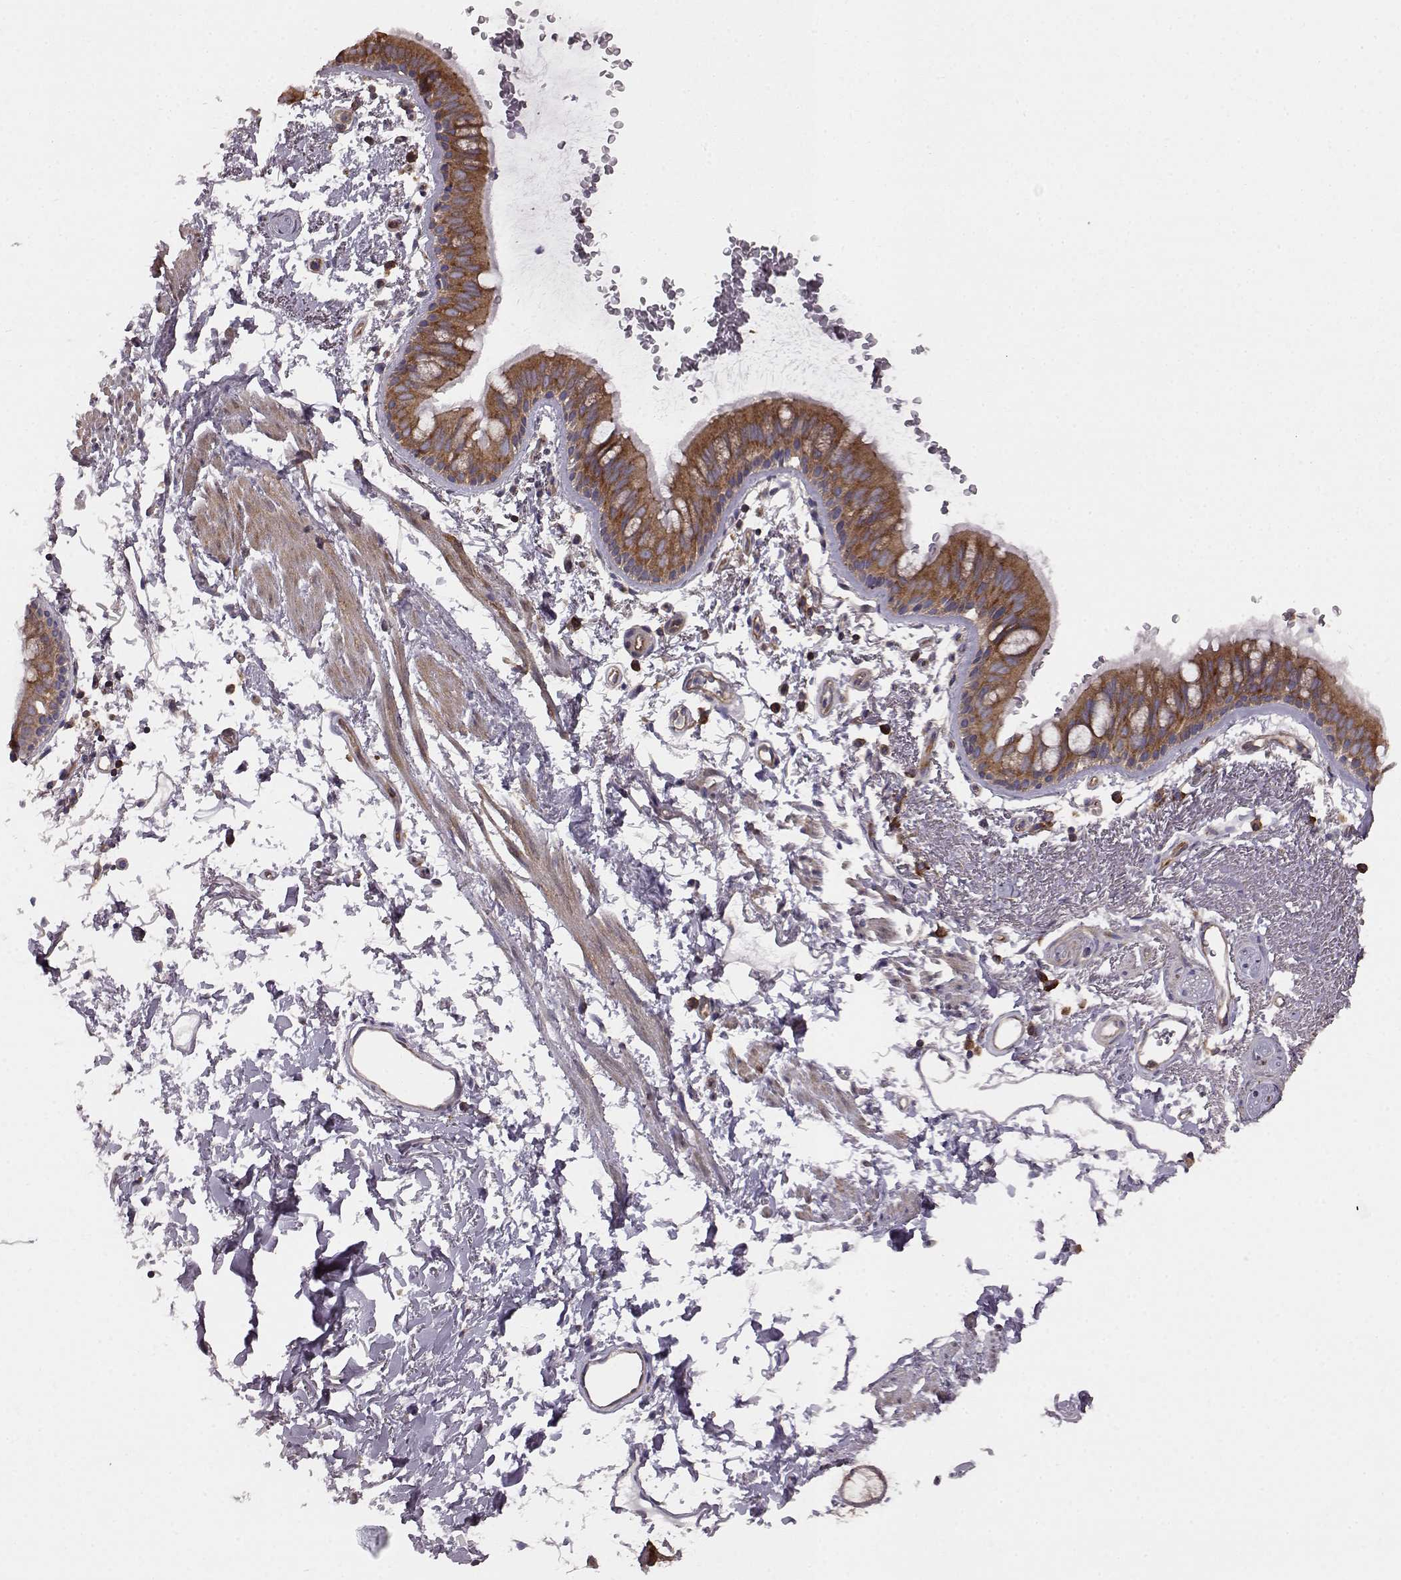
{"staining": {"intensity": "moderate", "quantity": ">75%", "location": "cytoplasmic/membranous"}, "tissue": "bronchus", "cell_type": "Respiratory epithelial cells", "image_type": "normal", "snomed": [{"axis": "morphology", "description": "Normal tissue, NOS"}, {"axis": "topography", "description": "Lymph node"}, {"axis": "topography", "description": "Bronchus"}], "caption": "Protein staining exhibits moderate cytoplasmic/membranous positivity in approximately >75% of respiratory epithelial cells in normal bronchus.", "gene": "RABGAP1", "patient": {"sex": "female", "age": 70}}